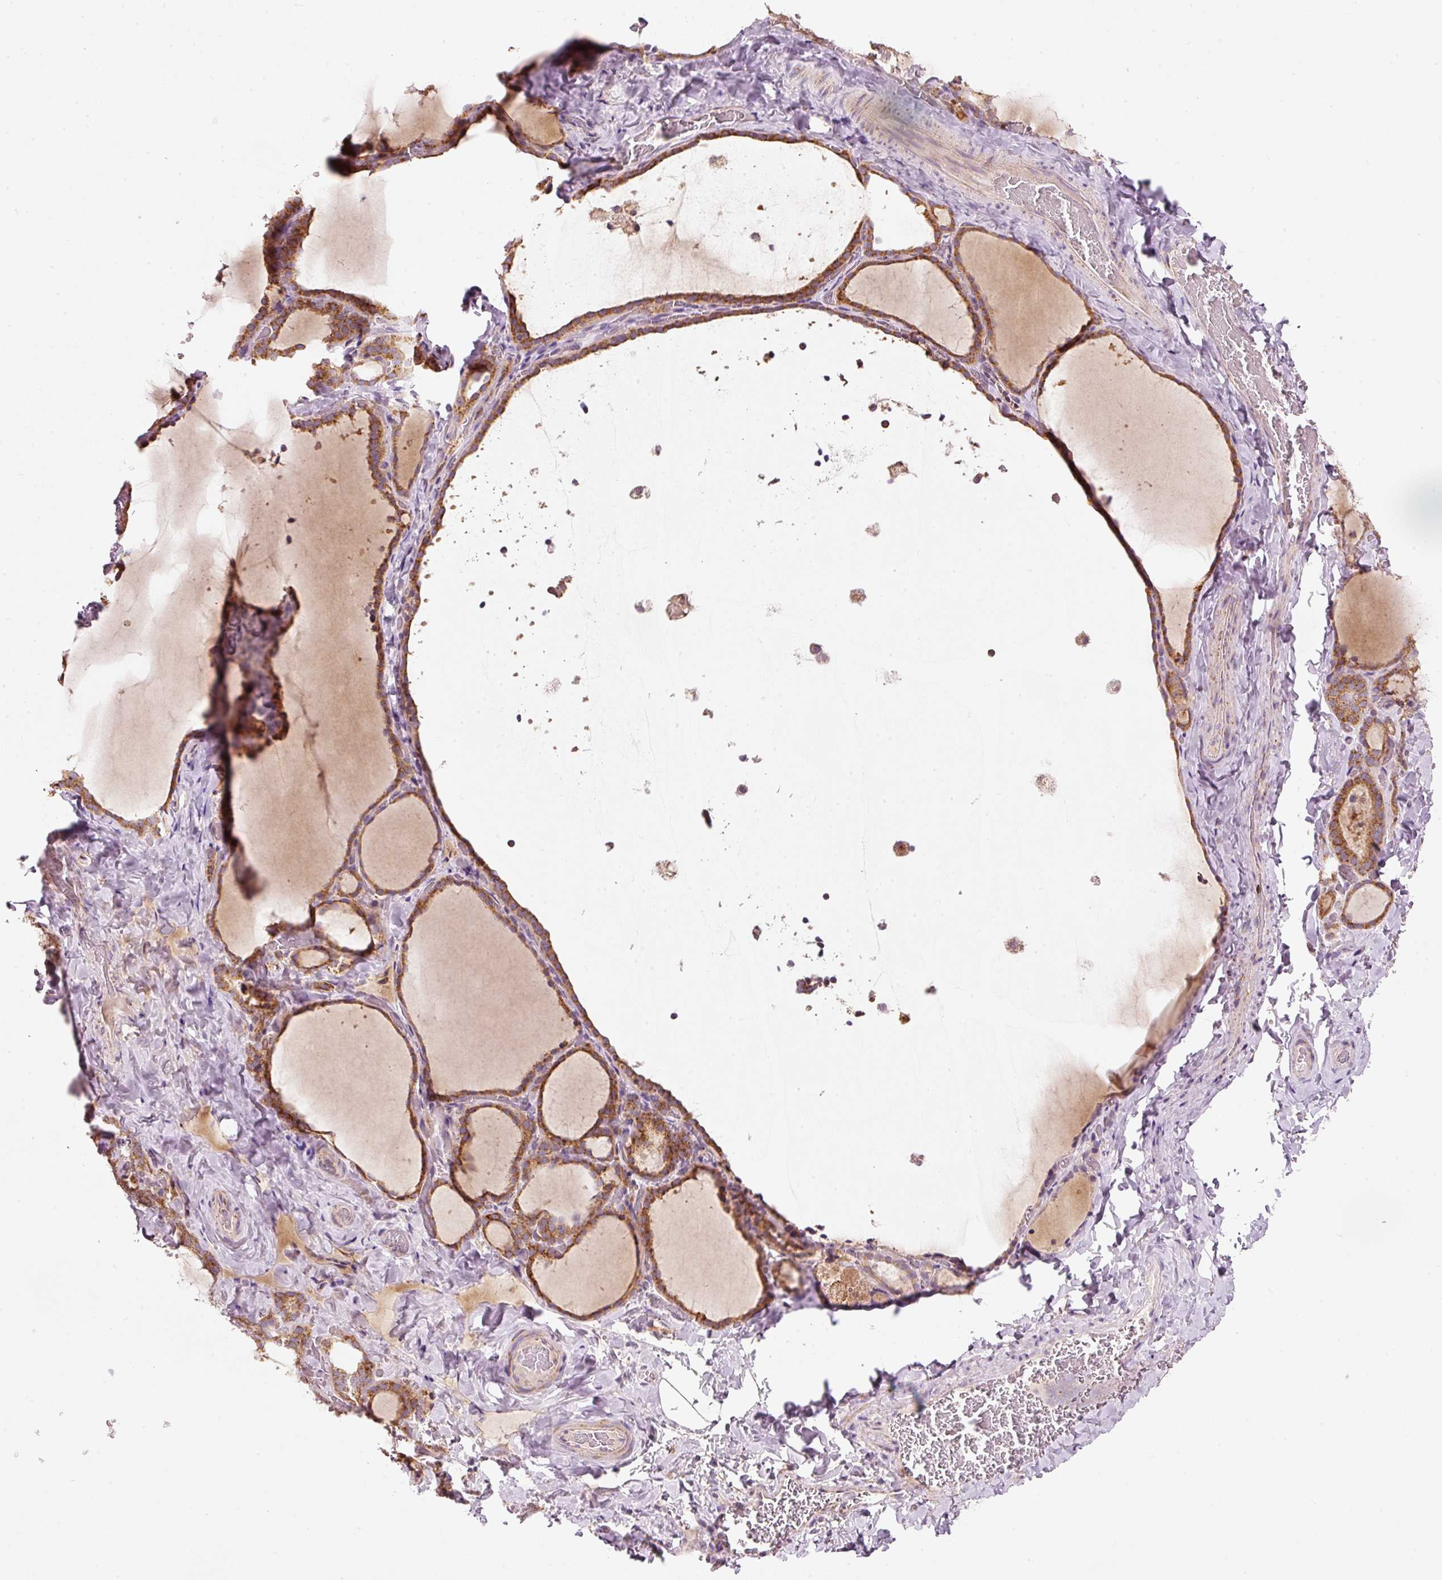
{"staining": {"intensity": "strong", "quantity": ">75%", "location": "cytoplasmic/membranous"}, "tissue": "thyroid gland", "cell_type": "Glandular cells", "image_type": "normal", "snomed": [{"axis": "morphology", "description": "Normal tissue, NOS"}, {"axis": "topography", "description": "Thyroid gland"}], "caption": "There is high levels of strong cytoplasmic/membranous expression in glandular cells of unremarkable thyroid gland, as demonstrated by immunohistochemical staining (brown color).", "gene": "FAM78B", "patient": {"sex": "female", "age": 22}}